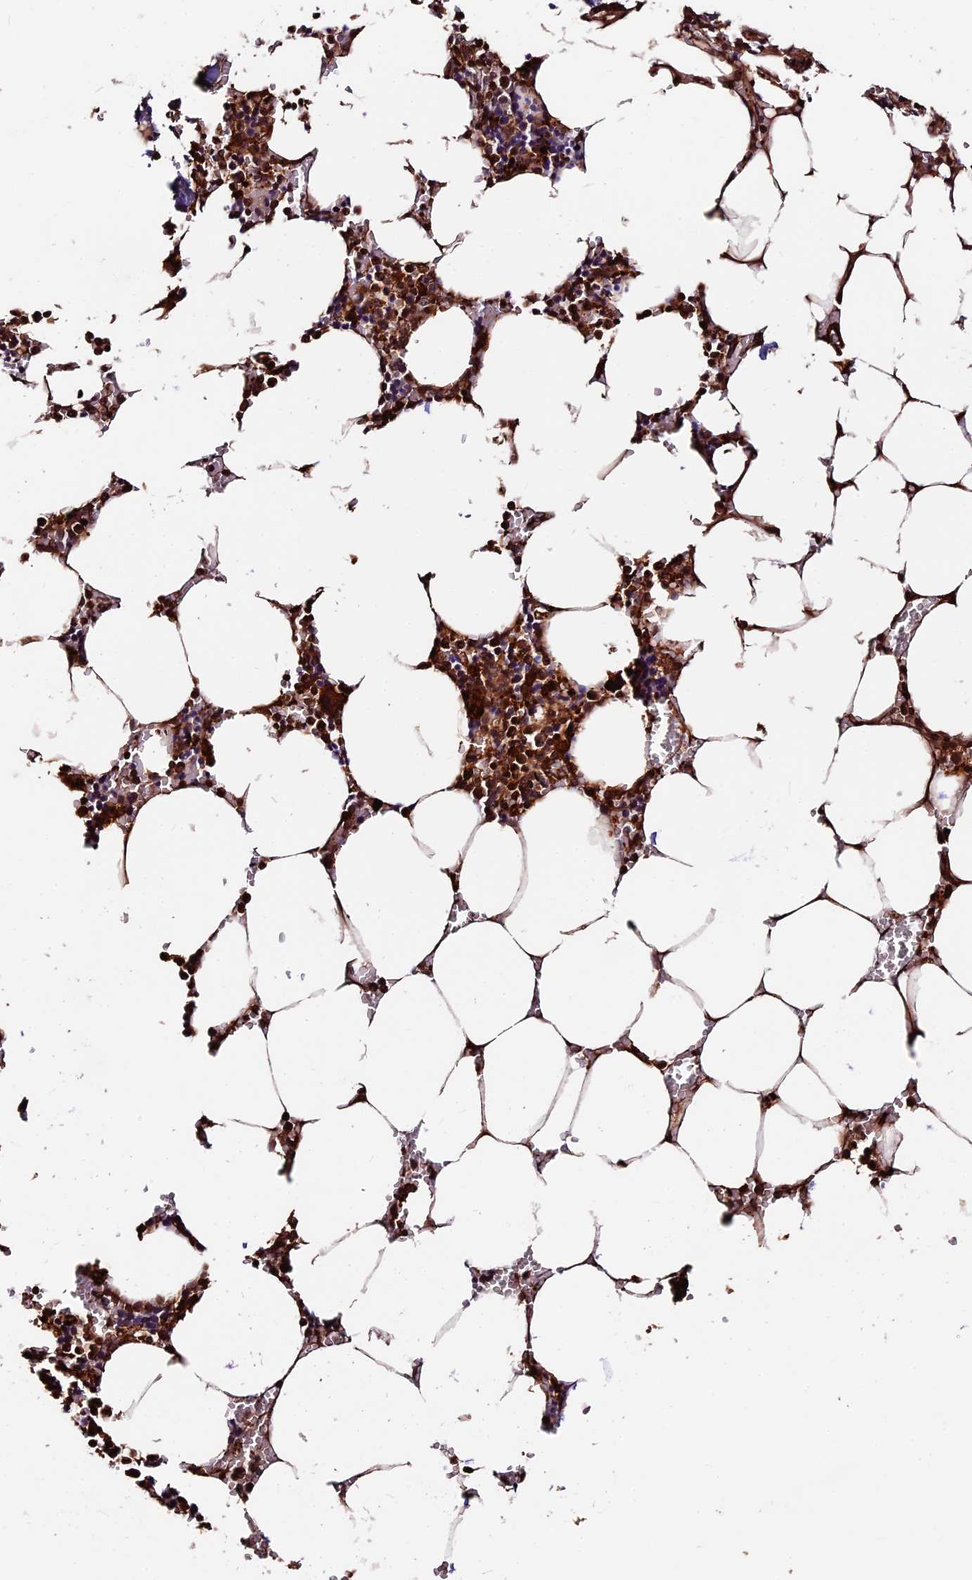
{"staining": {"intensity": "strong", "quantity": ">75%", "location": "cytoplasmic/membranous"}, "tissue": "bone marrow", "cell_type": "Hematopoietic cells", "image_type": "normal", "snomed": [{"axis": "morphology", "description": "Normal tissue, NOS"}, {"axis": "topography", "description": "Bone marrow"}], "caption": "Bone marrow was stained to show a protein in brown. There is high levels of strong cytoplasmic/membranous positivity in approximately >75% of hematopoietic cells. The staining was performed using DAB (3,3'-diaminobenzidine) to visualize the protein expression in brown, while the nuclei were stained in blue with hematoxylin (Magnification: 20x).", "gene": "MMP15", "patient": {"sex": "male", "age": 70}}